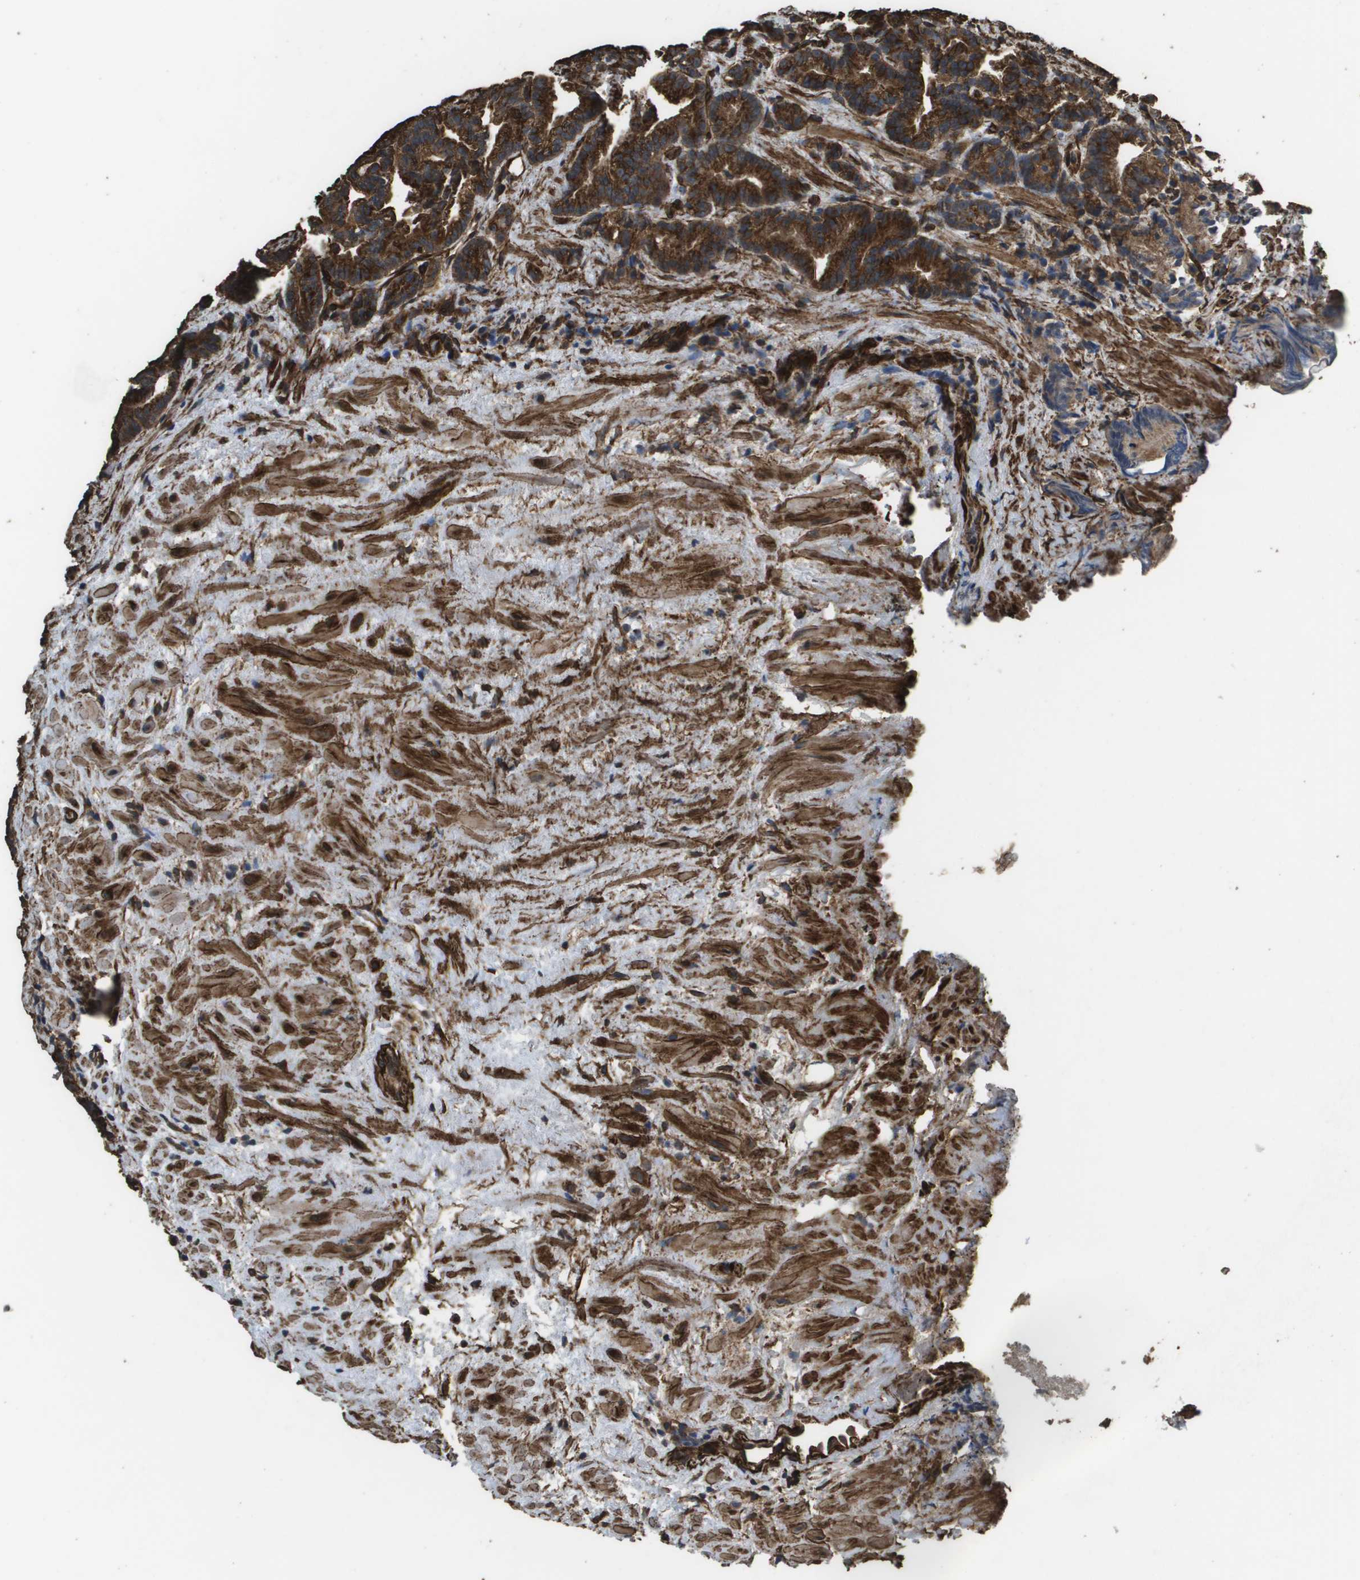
{"staining": {"intensity": "strong", "quantity": ">75%", "location": "cytoplasmic/membranous"}, "tissue": "prostate cancer", "cell_type": "Tumor cells", "image_type": "cancer", "snomed": [{"axis": "morphology", "description": "Adenocarcinoma, Low grade"}, {"axis": "topography", "description": "Prostate"}], "caption": "Strong cytoplasmic/membranous protein positivity is appreciated in approximately >75% of tumor cells in low-grade adenocarcinoma (prostate). (IHC, brightfield microscopy, high magnification).", "gene": "AAMP", "patient": {"sex": "male", "age": 89}}